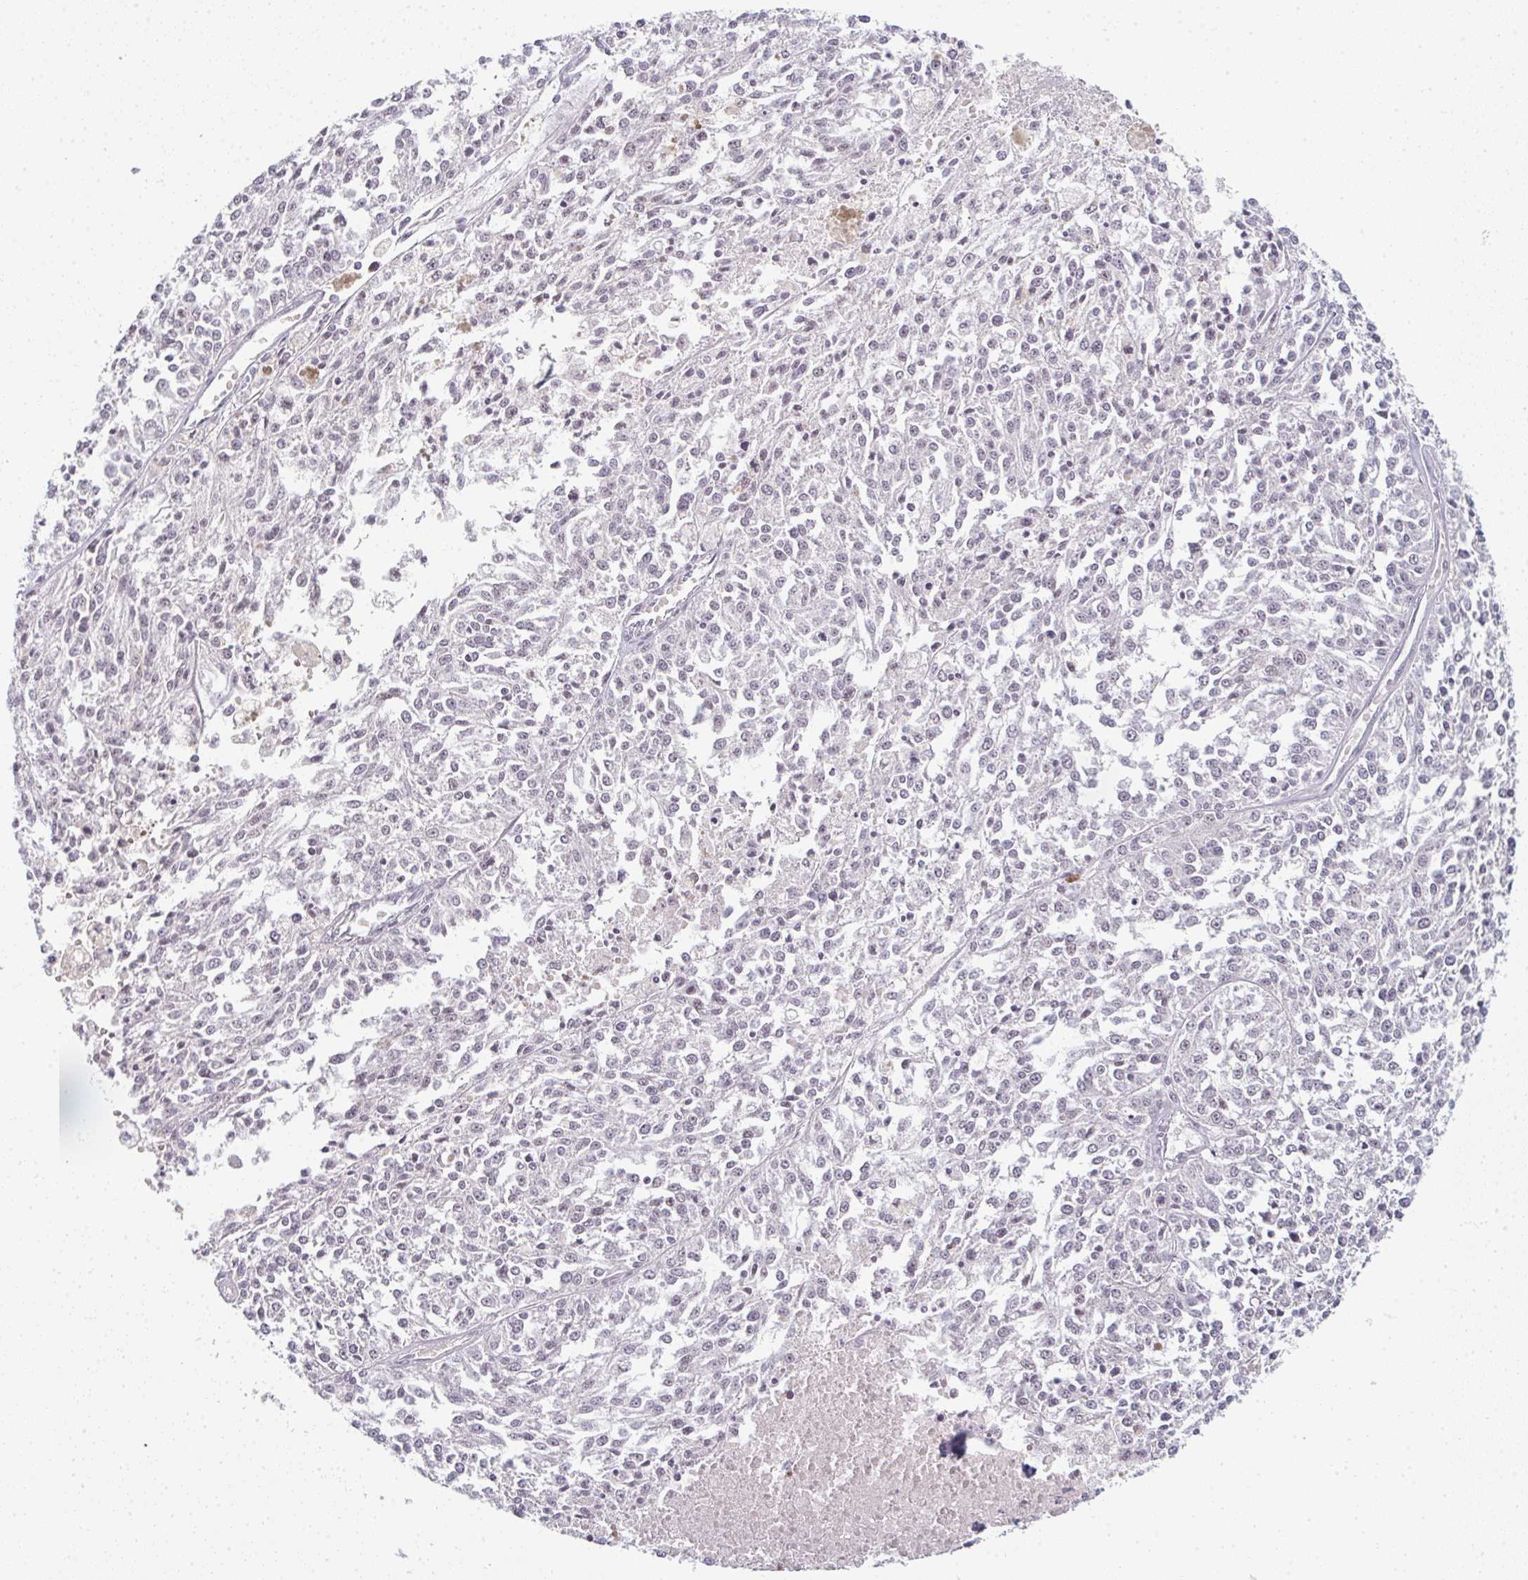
{"staining": {"intensity": "negative", "quantity": "none", "location": "none"}, "tissue": "melanoma", "cell_type": "Tumor cells", "image_type": "cancer", "snomed": [{"axis": "morphology", "description": "Malignant melanoma, NOS"}, {"axis": "topography", "description": "Skin"}], "caption": "This is a histopathology image of immunohistochemistry staining of melanoma, which shows no positivity in tumor cells.", "gene": "RBBP6", "patient": {"sex": "female", "age": 64}}